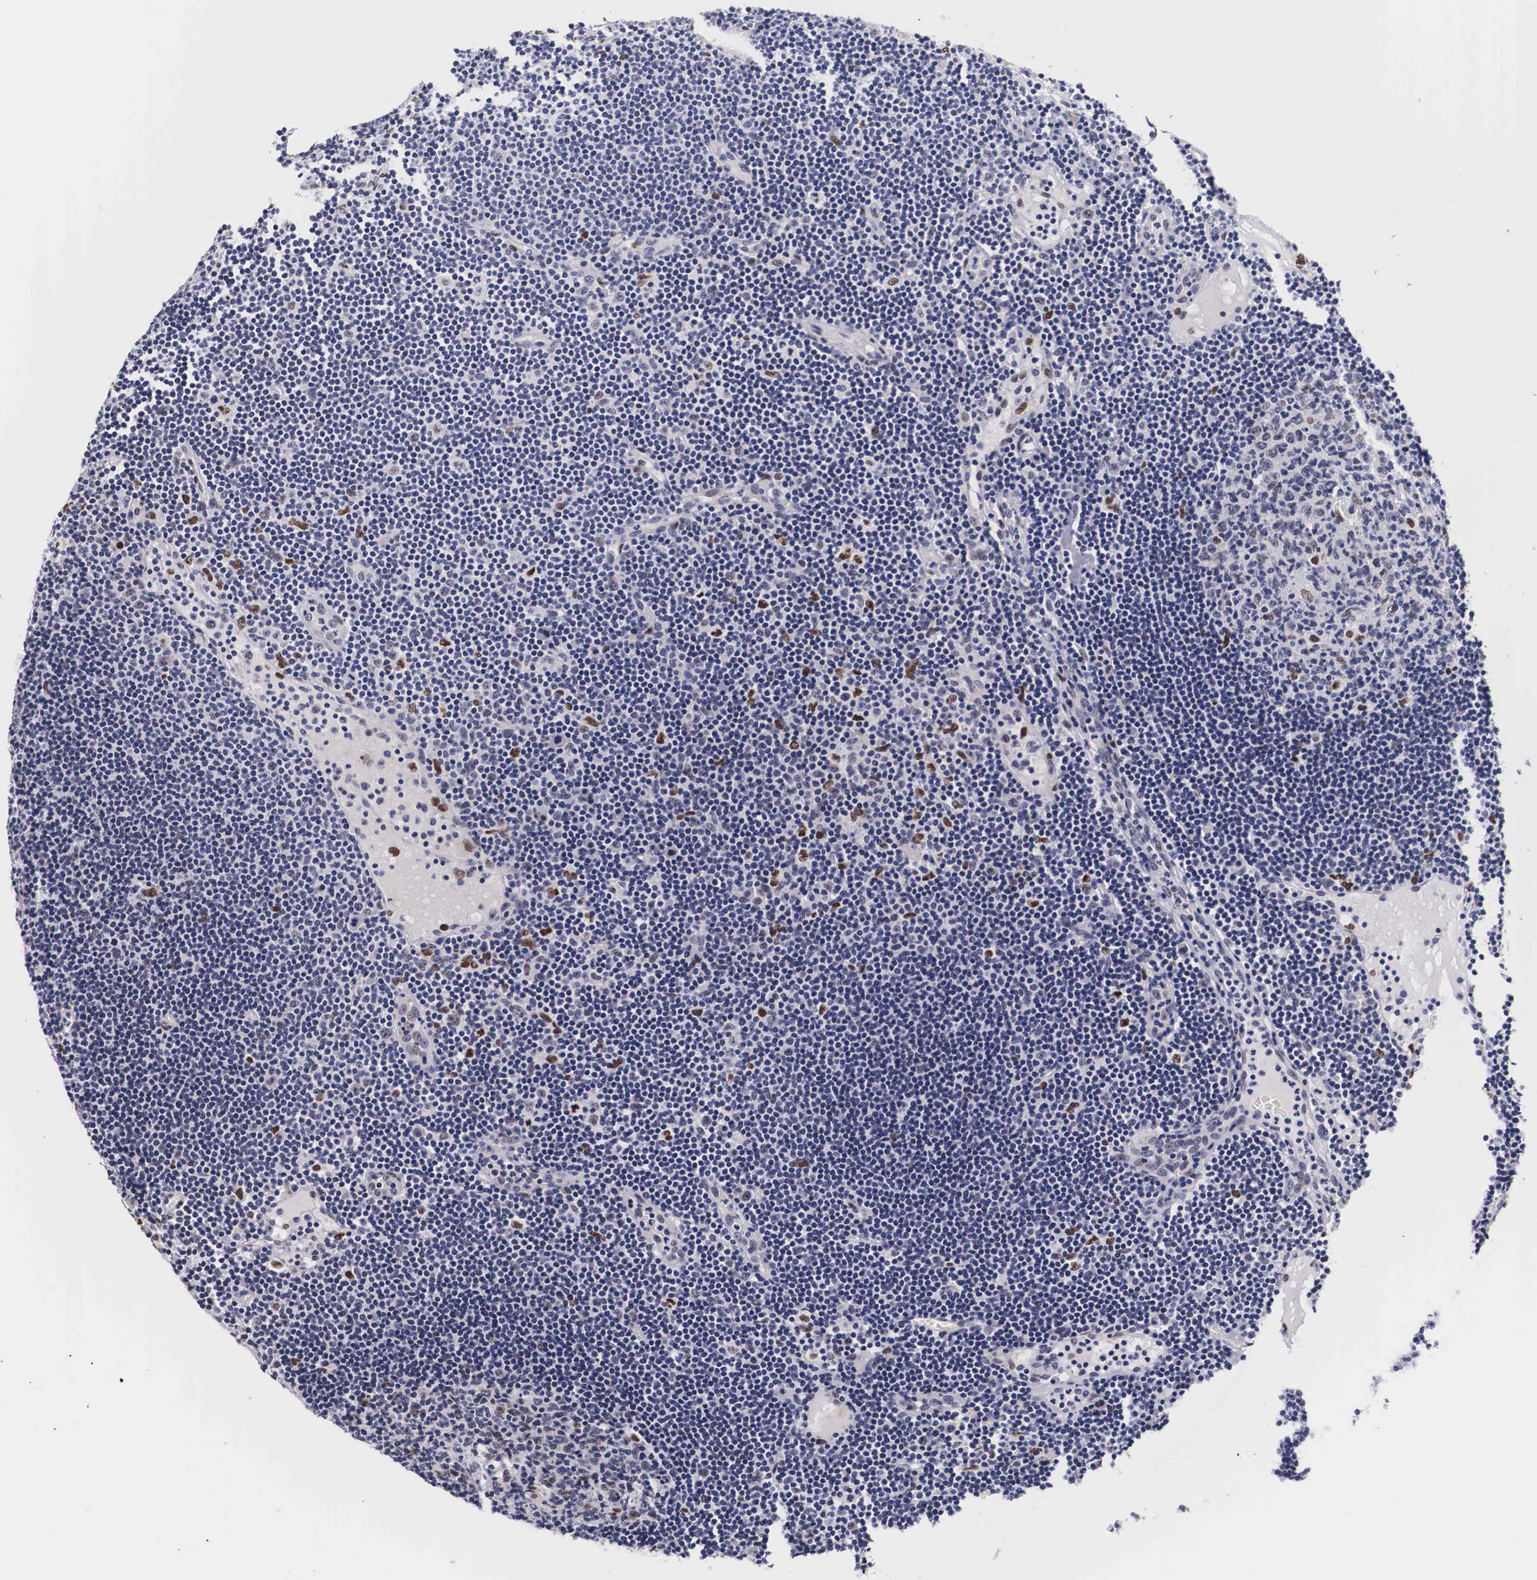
{"staining": {"intensity": "moderate", "quantity": "<25%", "location": "nuclear"}, "tissue": "lymph node", "cell_type": "Germinal center cells", "image_type": "normal", "snomed": [{"axis": "morphology", "description": "Normal tissue, NOS"}, {"axis": "topography", "description": "Lymph node"}], "caption": "The photomicrograph reveals staining of normal lymph node, revealing moderate nuclear protein expression (brown color) within germinal center cells. The staining was performed using DAB to visualize the protein expression in brown, while the nuclei were stained in blue with hematoxylin (Magnification: 20x).", "gene": "KHDRBS3", "patient": {"sex": "male", "age": 54}}